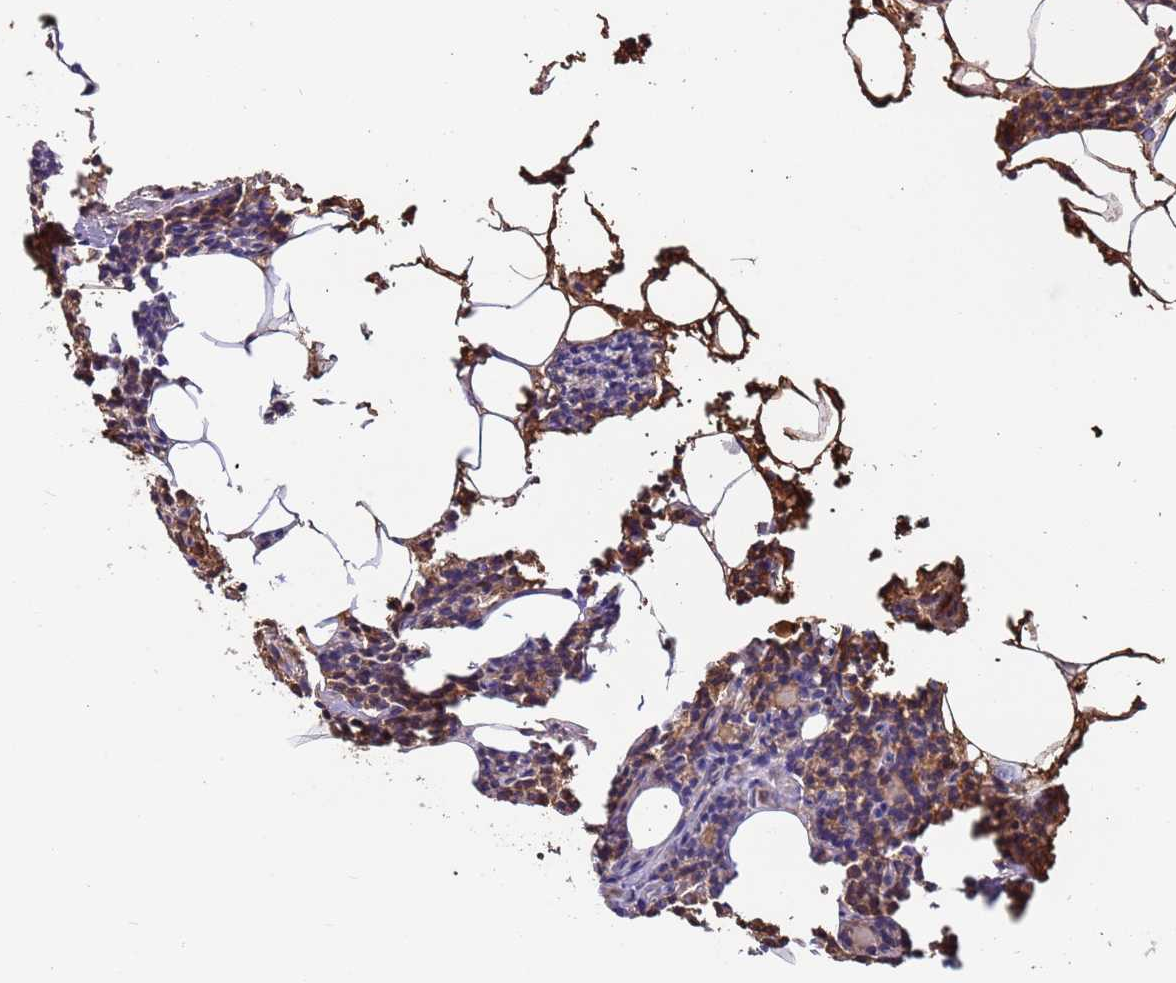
{"staining": {"intensity": "moderate", "quantity": "25%-75%", "location": "cytoplasmic/membranous"}, "tissue": "parathyroid gland", "cell_type": "Glandular cells", "image_type": "normal", "snomed": [{"axis": "morphology", "description": "Normal tissue, NOS"}, {"axis": "topography", "description": "Parathyroid gland"}], "caption": "Glandular cells show medium levels of moderate cytoplasmic/membranous staining in about 25%-75% of cells in unremarkable human parathyroid gland. (DAB (3,3'-diaminobenzidine) IHC with brightfield microscopy, high magnification).", "gene": "CYSLTR2", "patient": {"sex": "female", "age": 43}}